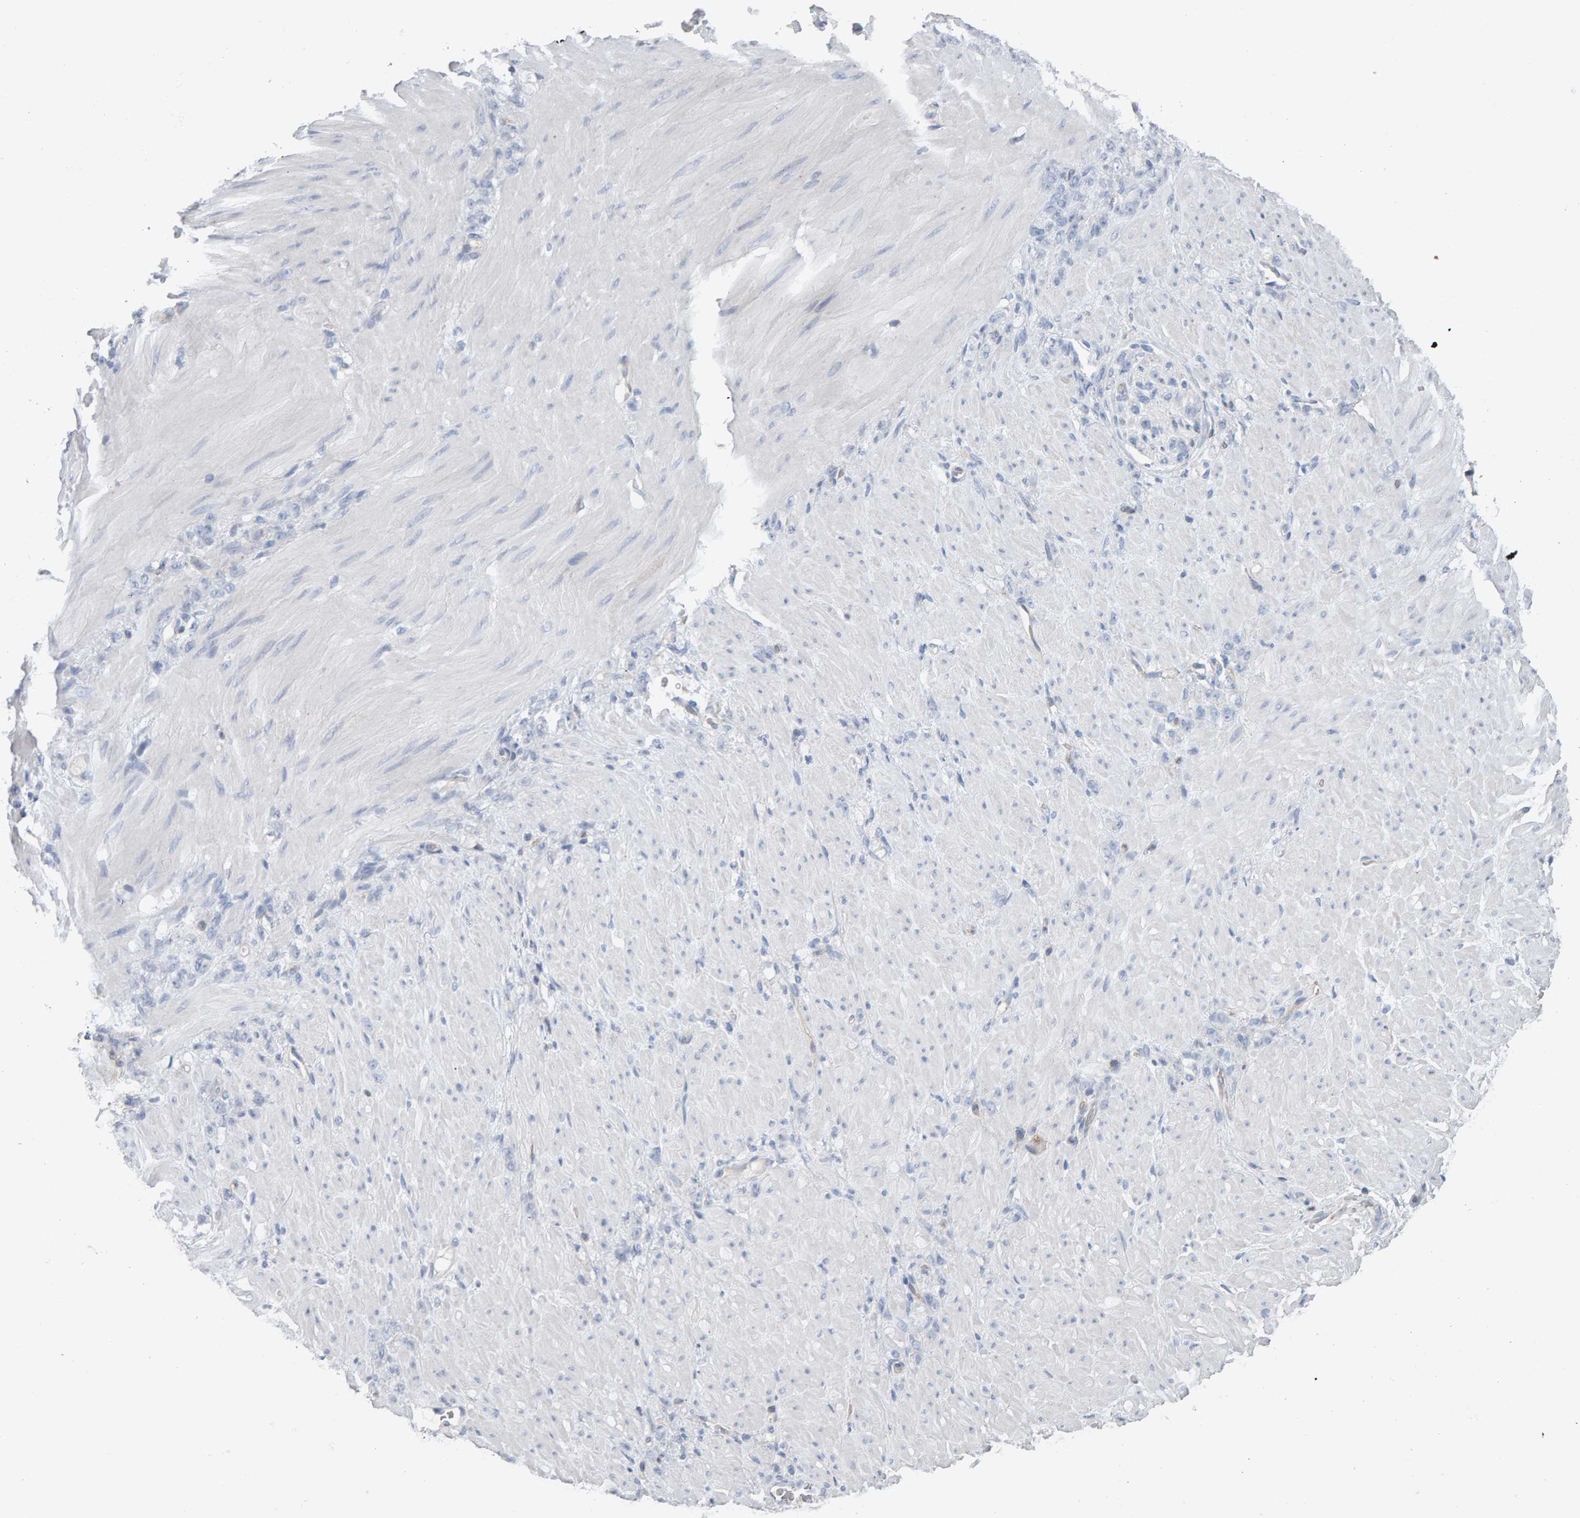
{"staining": {"intensity": "negative", "quantity": "none", "location": "none"}, "tissue": "stomach cancer", "cell_type": "Tumor cells", "image_type": "cancer", "snomed": [{"axis": "morphology", "description": "Normal tissue, NOS"}, {"axis": "morphology", "description": "Adenocarcinoma, NOS"}, {"axis": "topography", "description": "Stomach"}], "caption": "Tumor cells are negative for protein expression in human adenocarcinoma (stomach). The staining is performed using DAB (3,3'-diaminobenzidine) brown chromogen with nuclei counter-stained in using hematoxylin.", "gene": "FYN", "patient": {"sex": "male", "age": 82}}